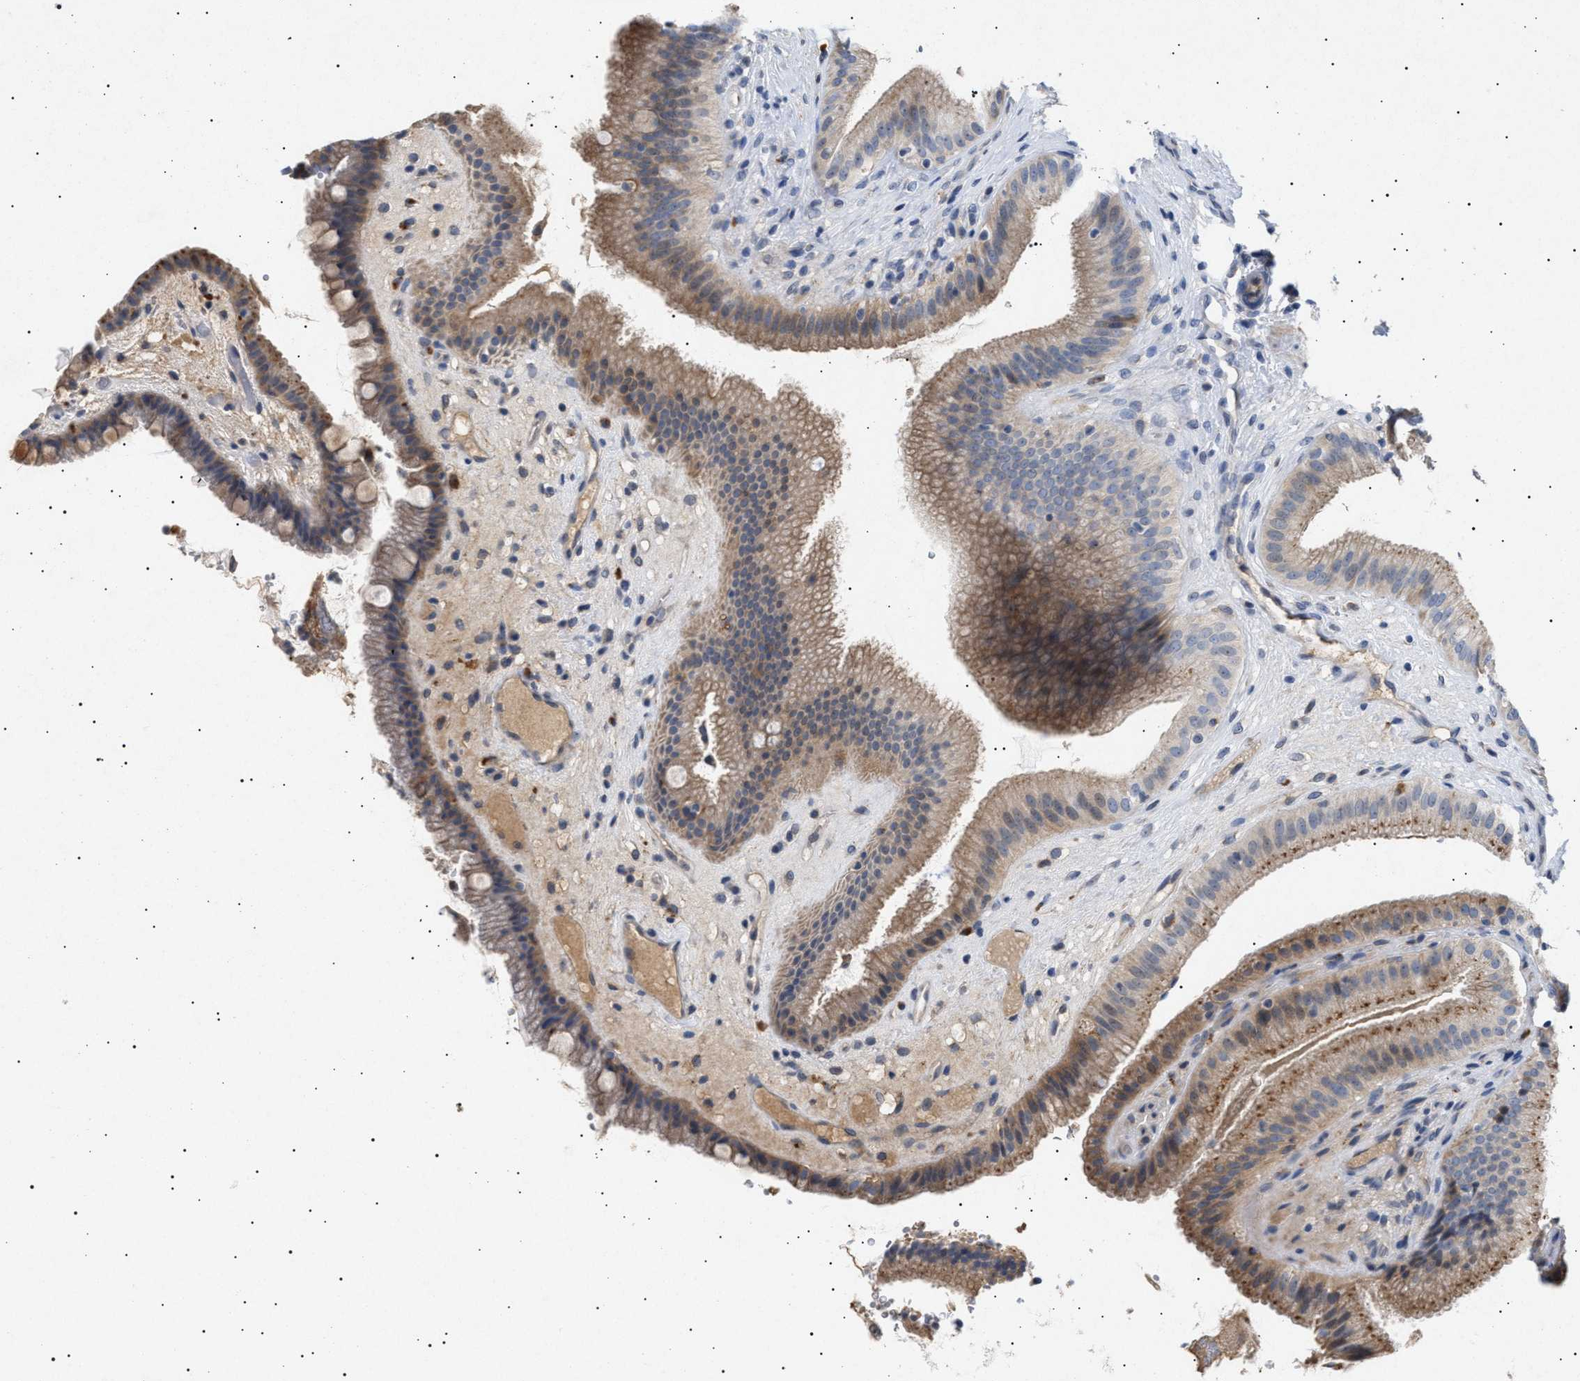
{"staining": {"intensity": "strong", "quantity": ">75%", "location": "cytoplasmic/membranous"}, "tissue": "gallbladder", "cell_type": "Glandular cells", "image_type": "normal", "snomed": [{"axis": "morphology", "description": "Normal tissue, NOS"}, {"axis": "topography", "description": "Gallbladder"}], "caption": "Protein staining reveals strong cytoplasmic/membranous staining in approximately >75% of glandular cells in normal gallbladder. The protein is shown in brown color, while the nuclei are stained blue.", "gene": "SIRT5", "patient": {"sex": "male", "age": 49}}